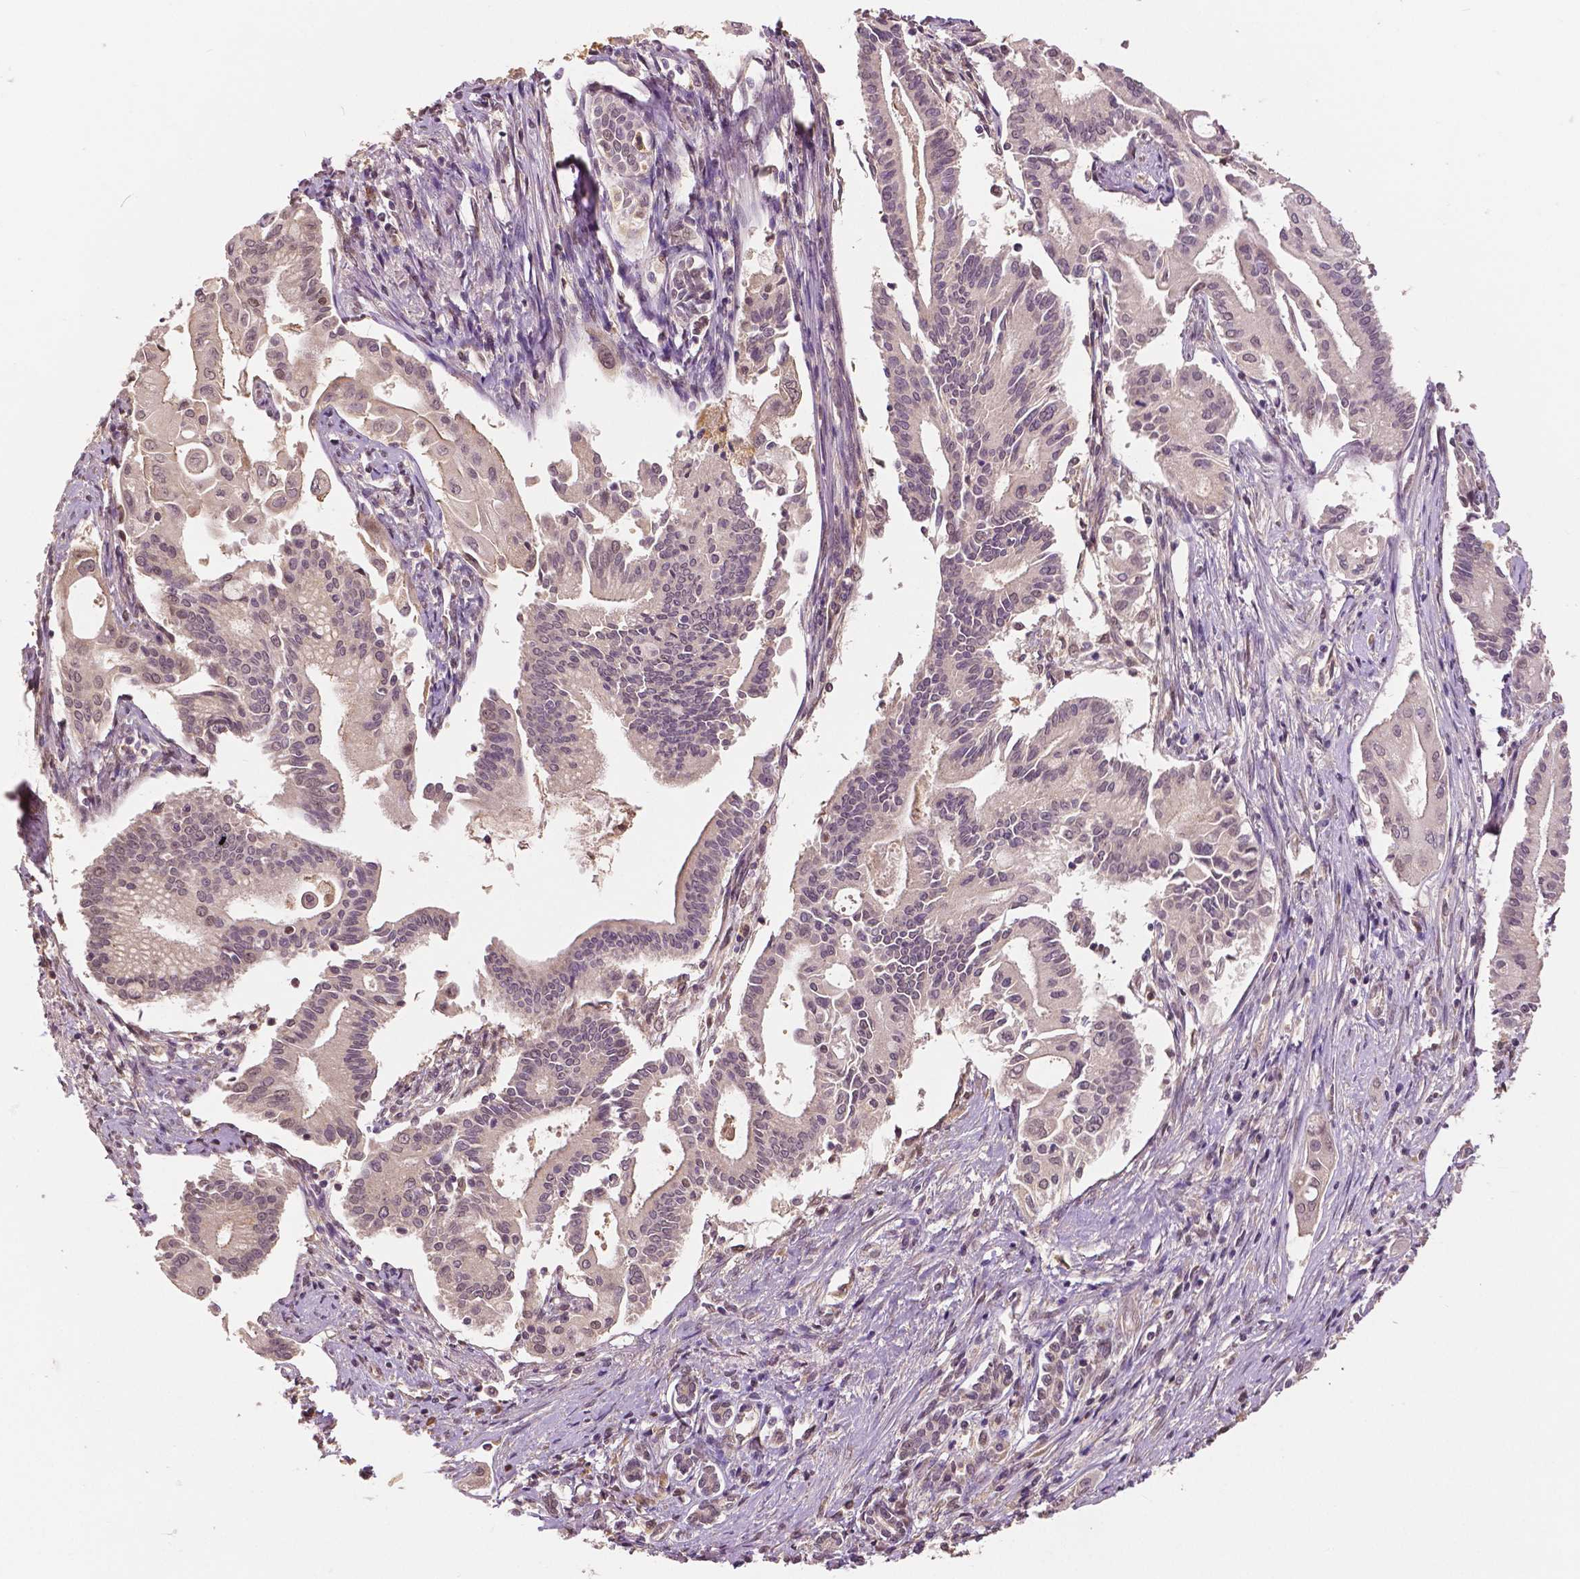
{"staining": {"intensity": "weak", "quantity": "<25%", "location": "cytoplasmic/membranous"}, "tissue": "pancreatic cancer", "cell_type": "Tumor cells", "image_type": "cancer", "snomed": [{"axis": "morphology", "description": "Adenocarcinoma, NOS"}, {"axis": "topography", "description": "Pancreas"}], "caption": "Human pancreatic cancer (adenocarcinoma) stained for a protein using immunohistochemistry (IHC) exhibits no staining in tumor cells.", "gene": "MAP1LC3B", "patient": {"sex": "female", "age": 68}}